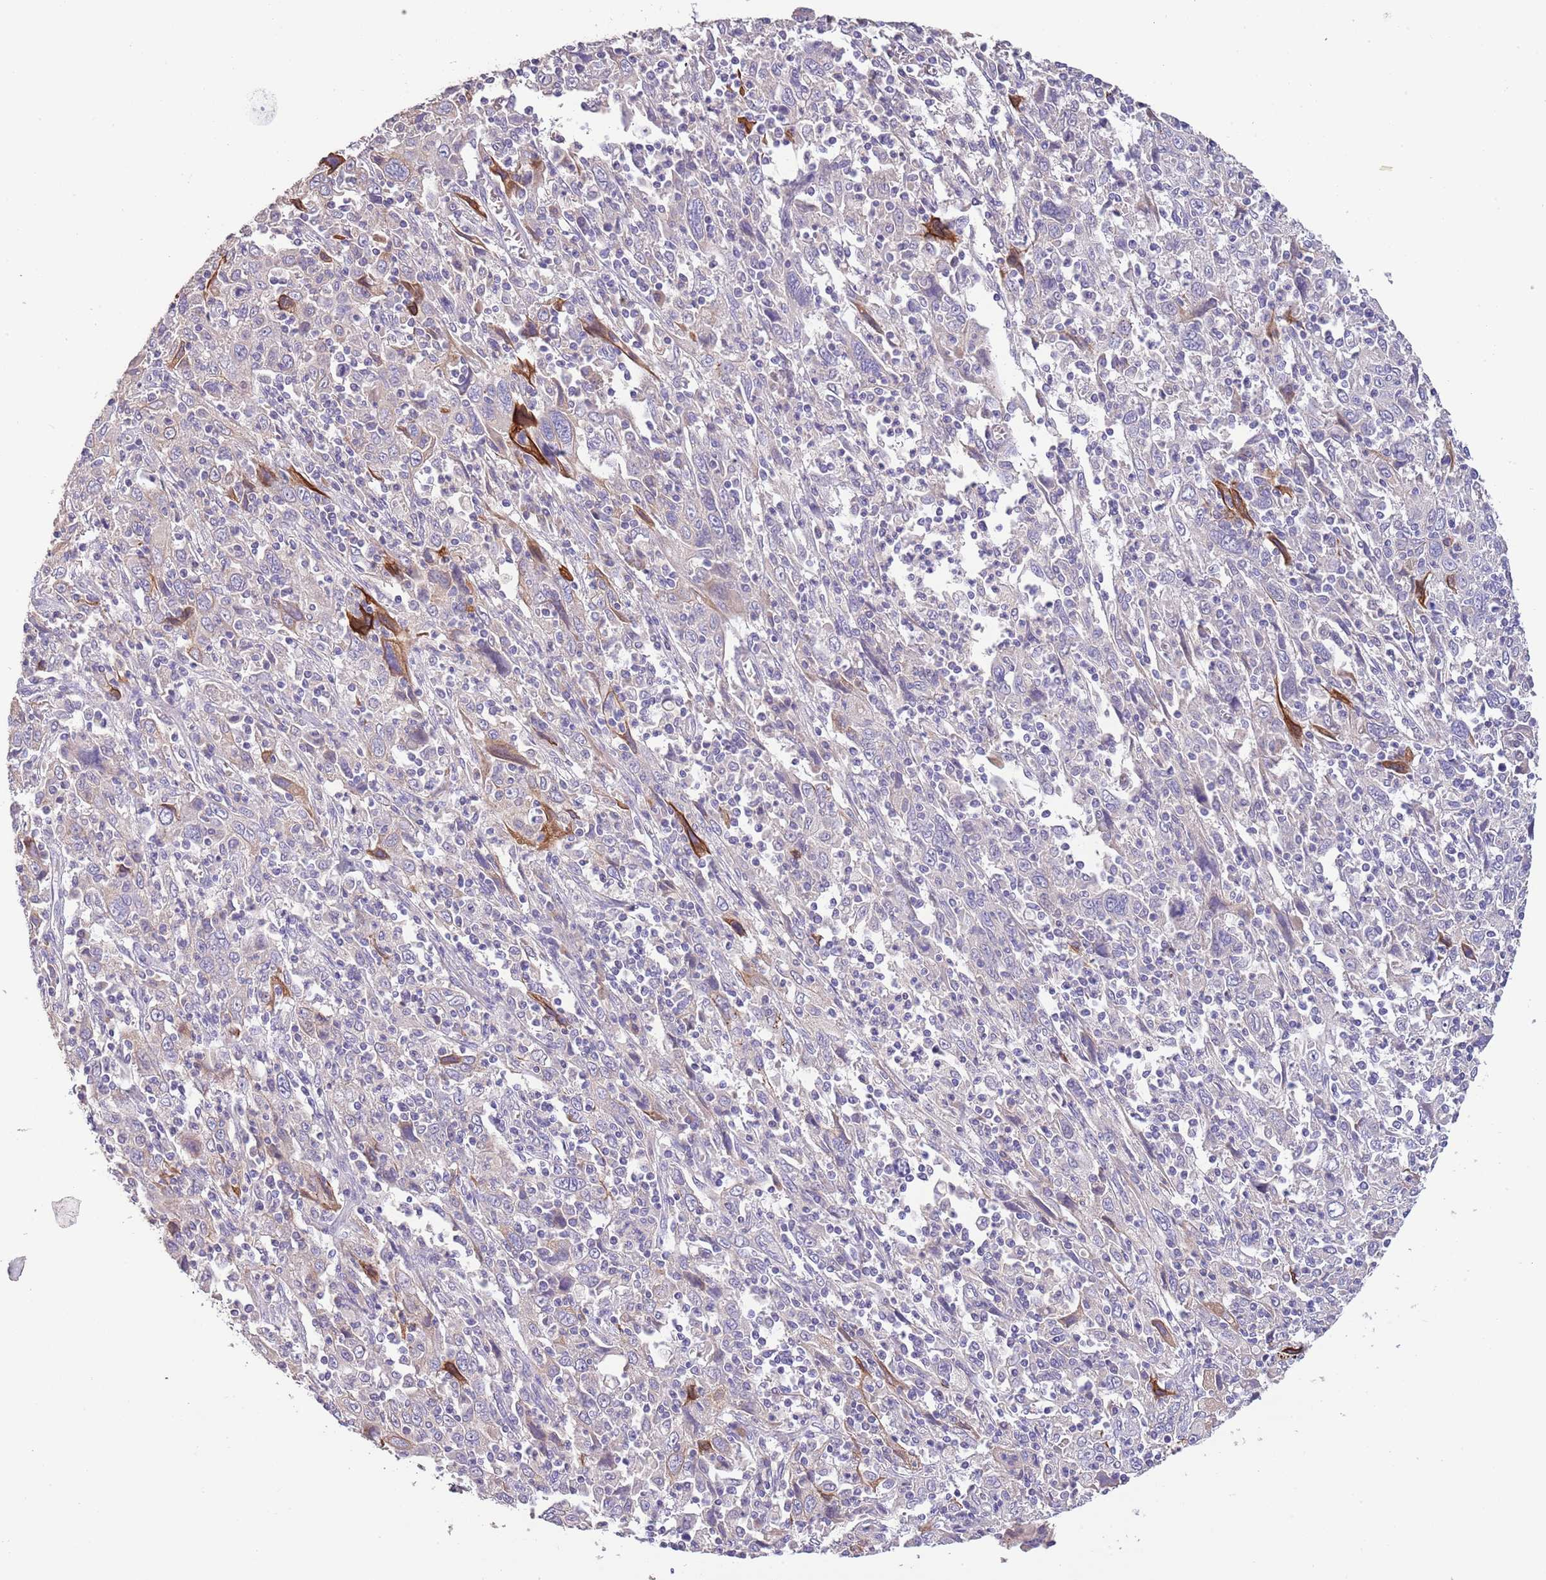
{"staining": {"intensity": "strong", "quantity": "<25%", "location": "cytoplasmic/membranous"}, "tissue": "cervical cancer", "cell_type": "Tumor cells", "image_type": "cancer", "snomed": [{"axis": "morphology", "description": "Squamous cell carcinoma, NOS"}, {"axis": "topography", "description": "Cervix"}], "caption": "Immunohistochemistry (IHC) (DAB (3,3'-diaminobenzidine)) staining of human cervical squamous cell carcinoma demonstrates strong cytoplasmic/membranous protein staining in about <25% of tumor cells.", "gene": "ZNF658", "patient": {"sex": "female", "age": 46}}